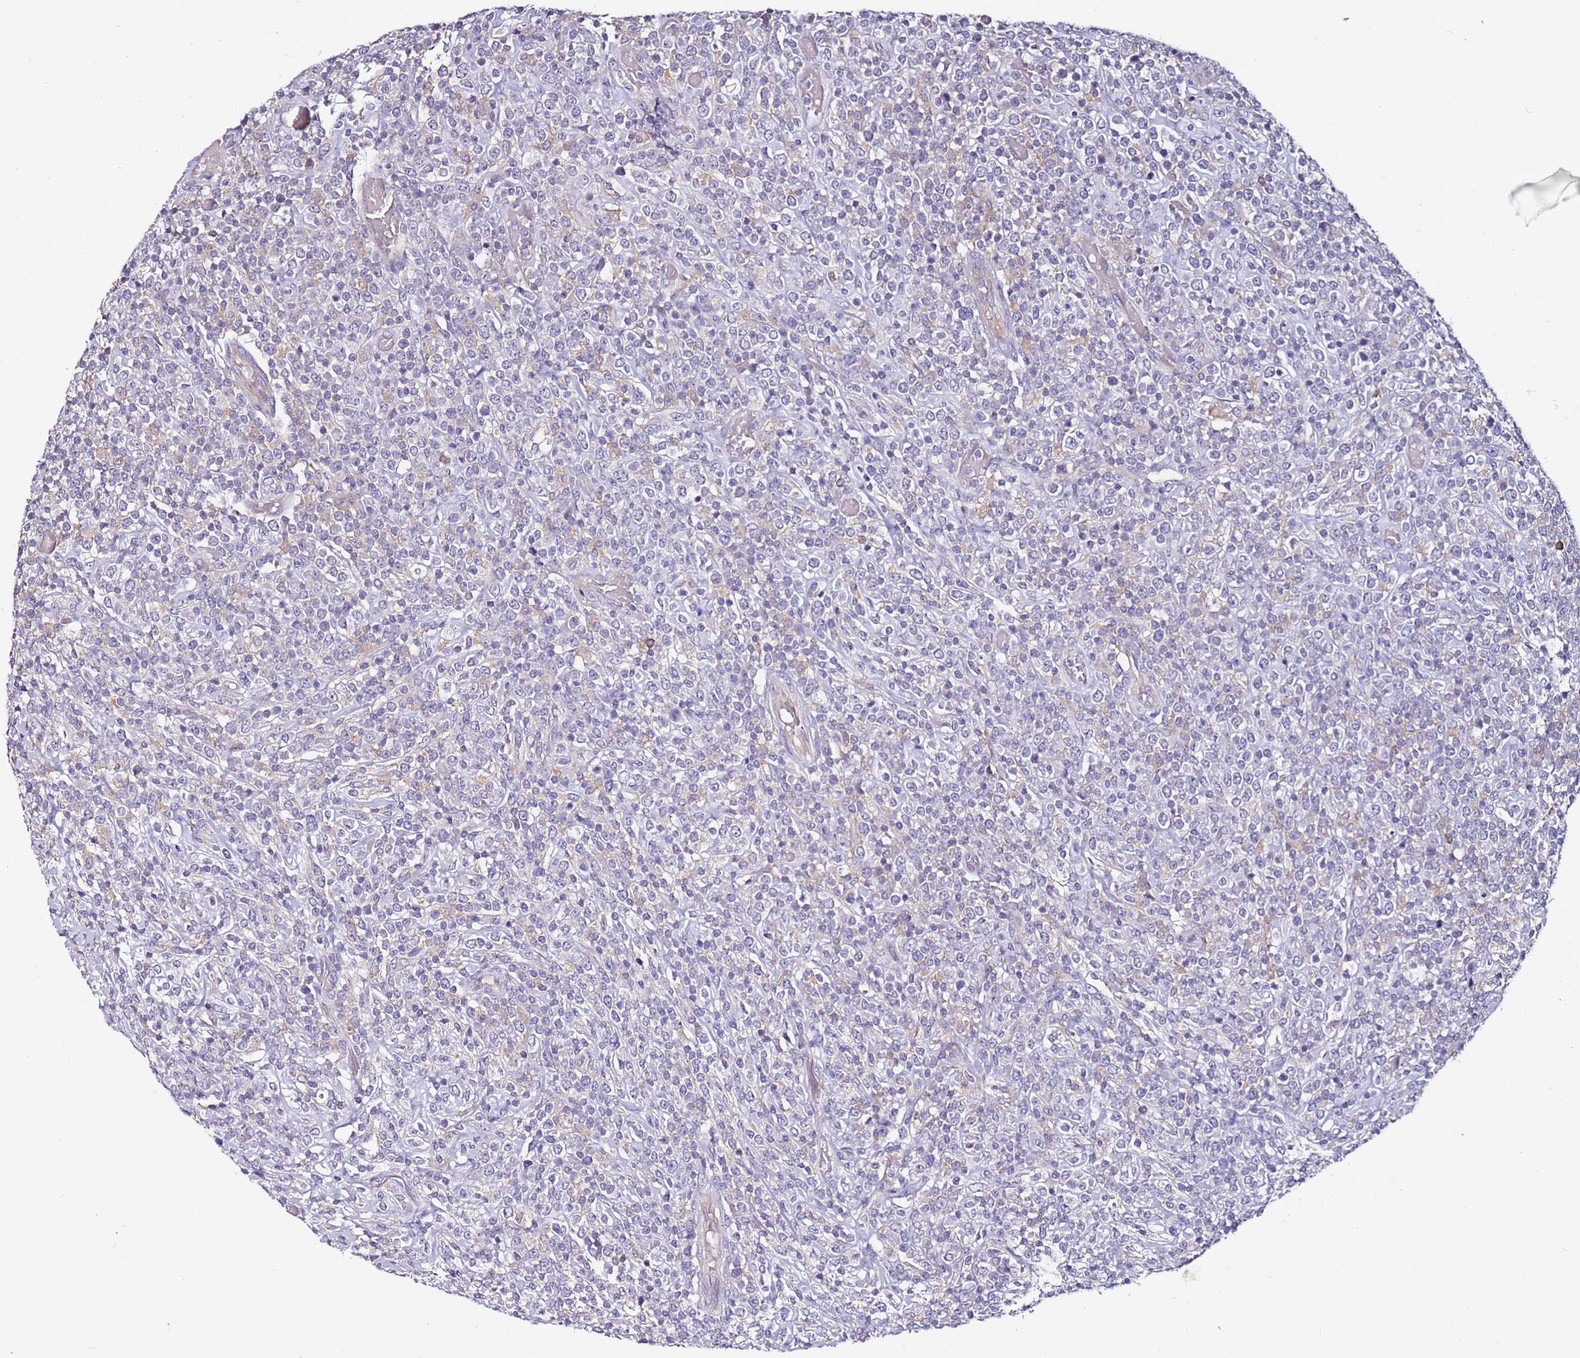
{"staining": {"intensity": "negative", "quantity": "none", "location": "none"}, "tissue": "lymphoma", "cell_type": "Tumor cells", "image_type": "cancer", "snomed": [{"axis": "morphology", "description": "Malignant lymphoma, non-Hodgkin's type, High grade"}, {"axis": "topography", "description": "Colon"}], "caption": "High magnification brightfield microscopy of malignant lymphoma, non-Hodgkin's type (high-grade) stained with DAB (3,3'-diaminobenzidine) (brown) and counterstained with hematoxylin (blue): tumor cells show no significant staining.", "gene": "SRRM5", "patient": {"sex": "female", "age": 53}}